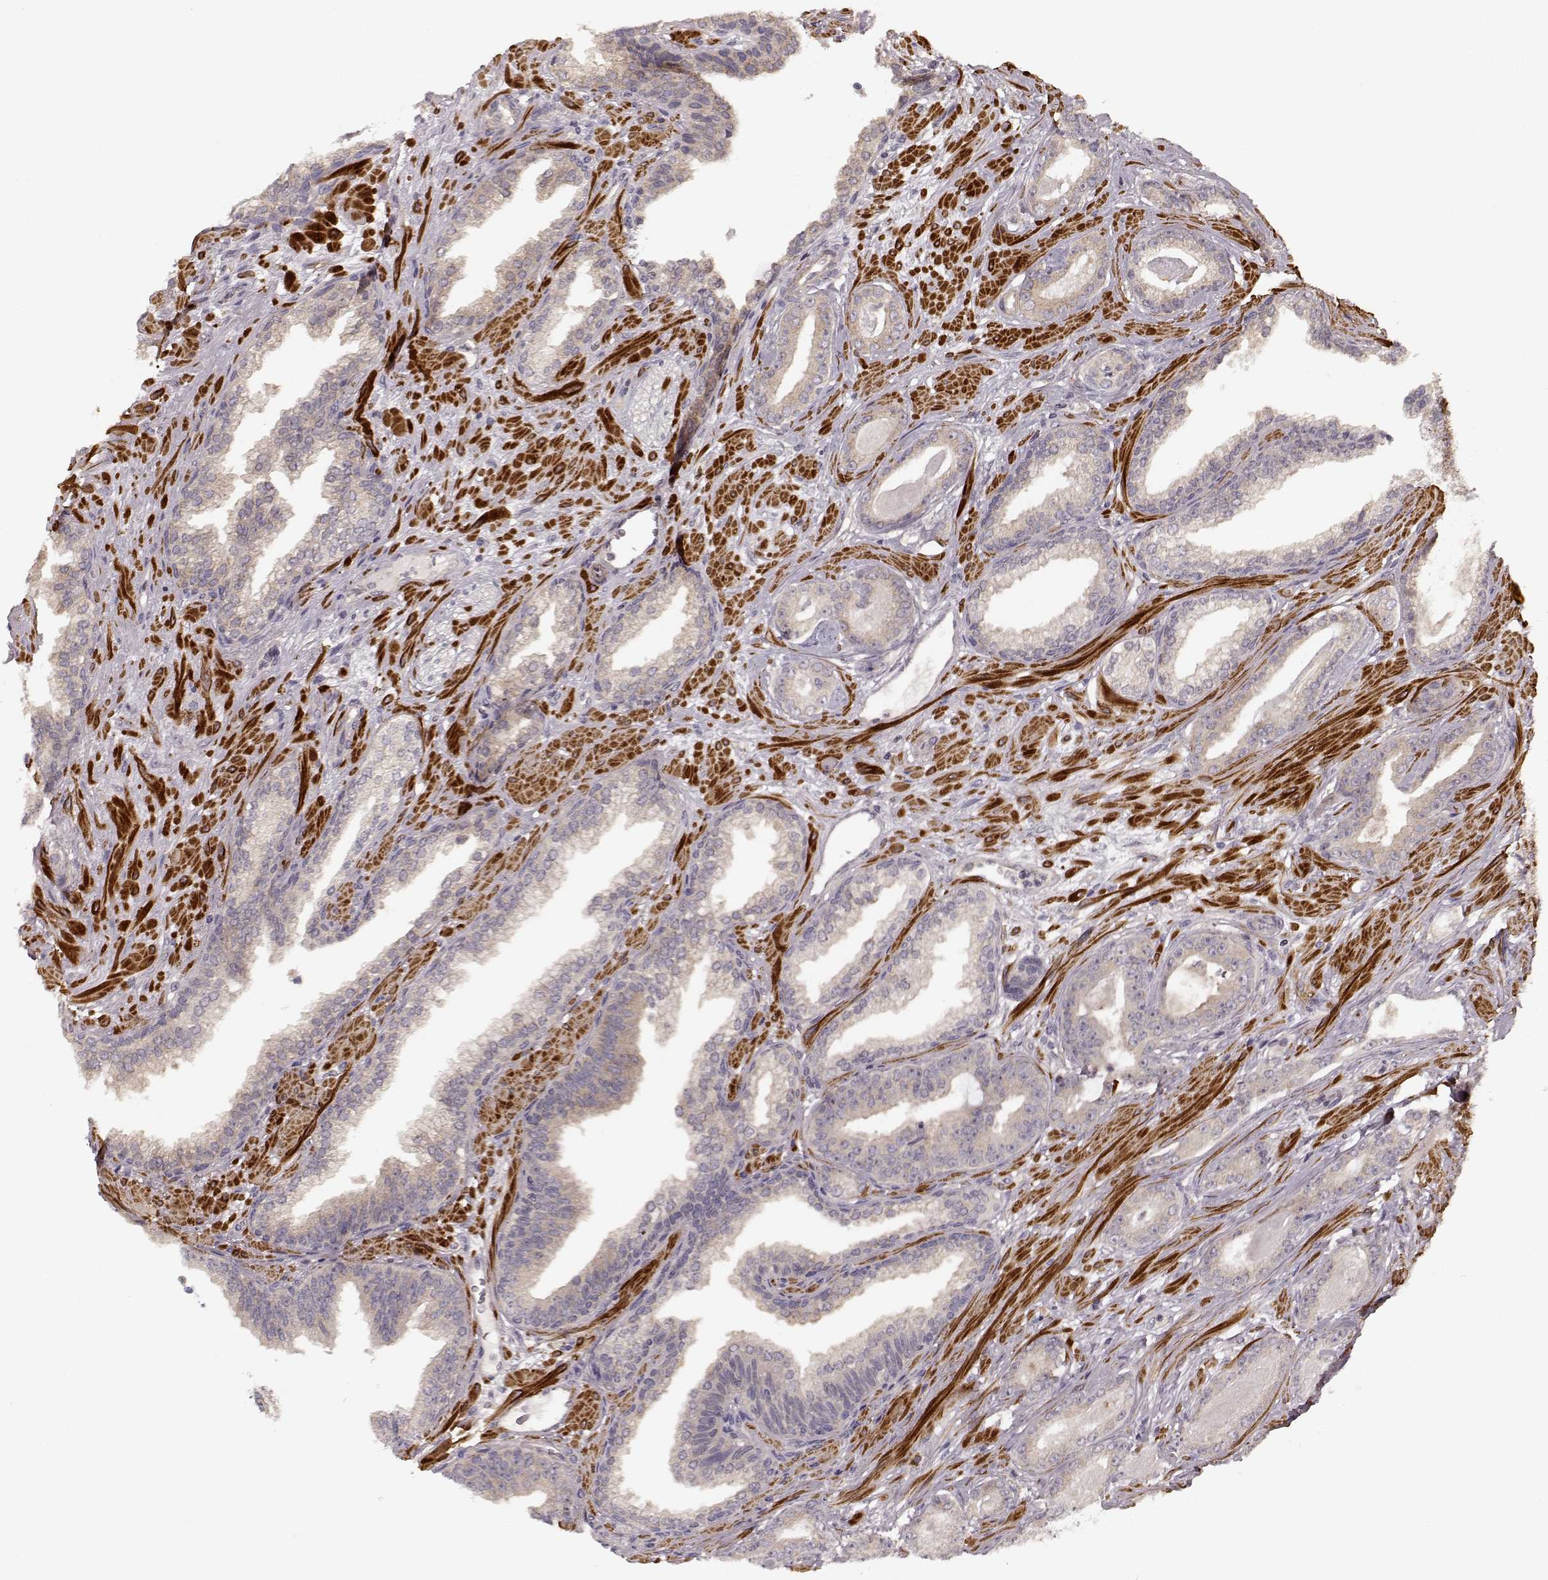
{"staining": {"intensity": "negative", "quantity": "none", "location": "none"}, "tissue": "prostate cancer", "cell_type": "Tumor cells", "image_type": "cancer", "snomed": [{"axis": "morphology", "description": "Adenocarcinoma, Low grade"}, {"axis": "topography", "description": "Prostate"}], "caption": "Tumor cells show no significant protein staining in prostate cancer (low-grade adenocarcinoma).", "gene": "SLAIN2", "patient": {"sex": "male", "age": 61}}